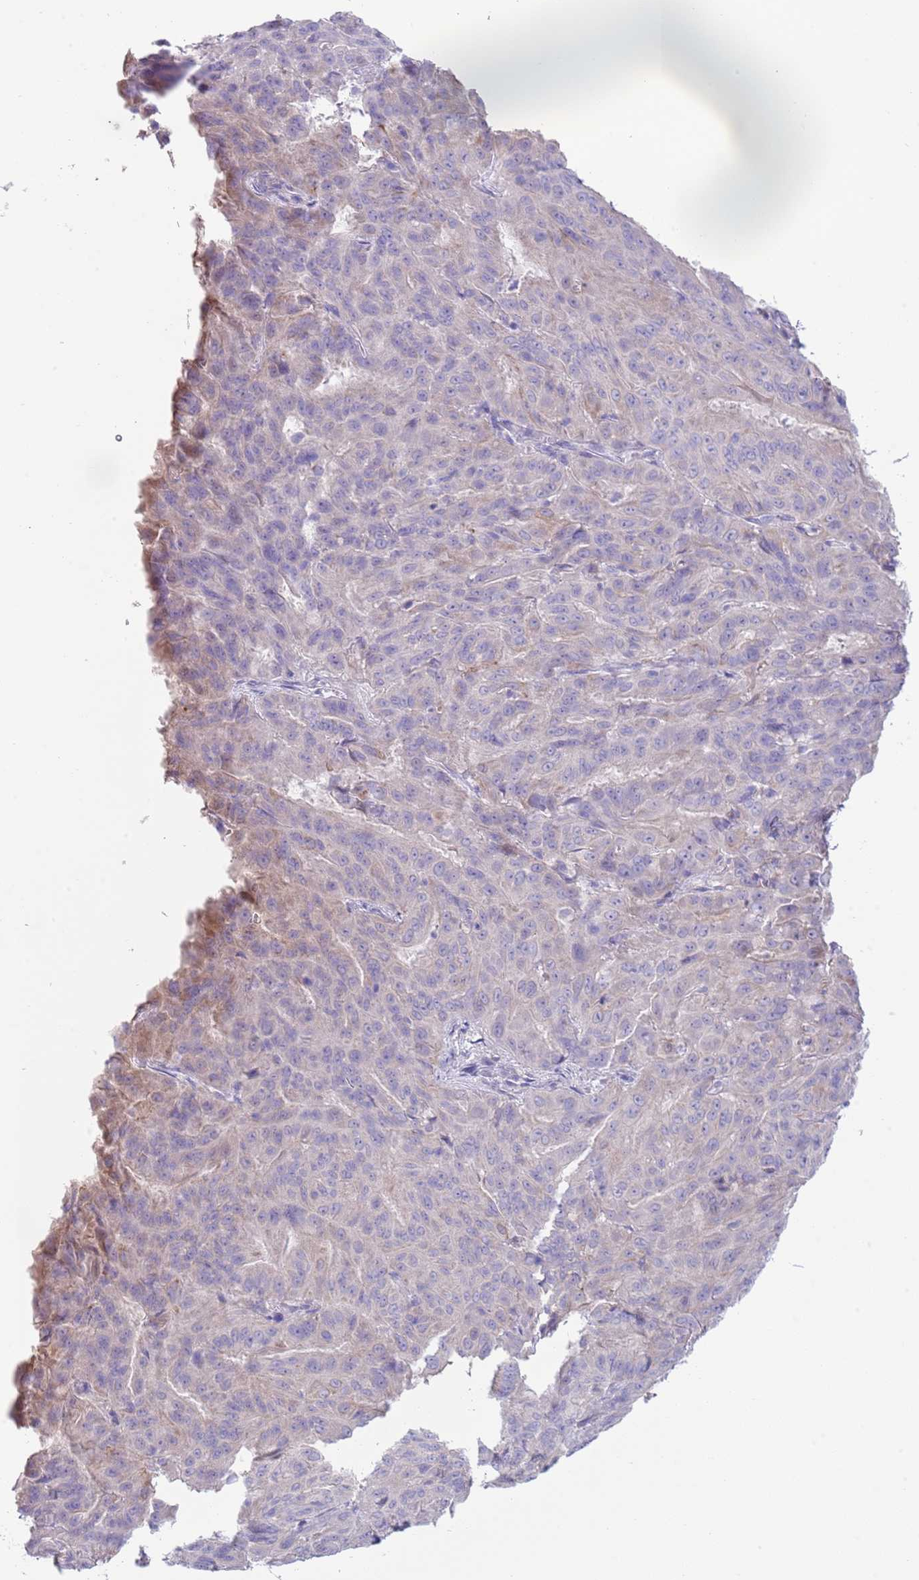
{"staining": {"intensity": "weak", "quantity": "<25%", "location": "cytoplasmic/membranous"}, "tissue": "pancreatic cancer", "cell_type": "Tumor cells", "image_type": "cancer", "snomed": [{"axis": "morphology", "description": "Adenocarcinoma, NOS"}, {"axis": "topography", "description": "Pancreas"}], "caption": "Tumor cells show no significant expression in pancreatic adenocarcinoma.", "gene": "ABHD17C", "patient": {"sex": "male", "age": 63}}